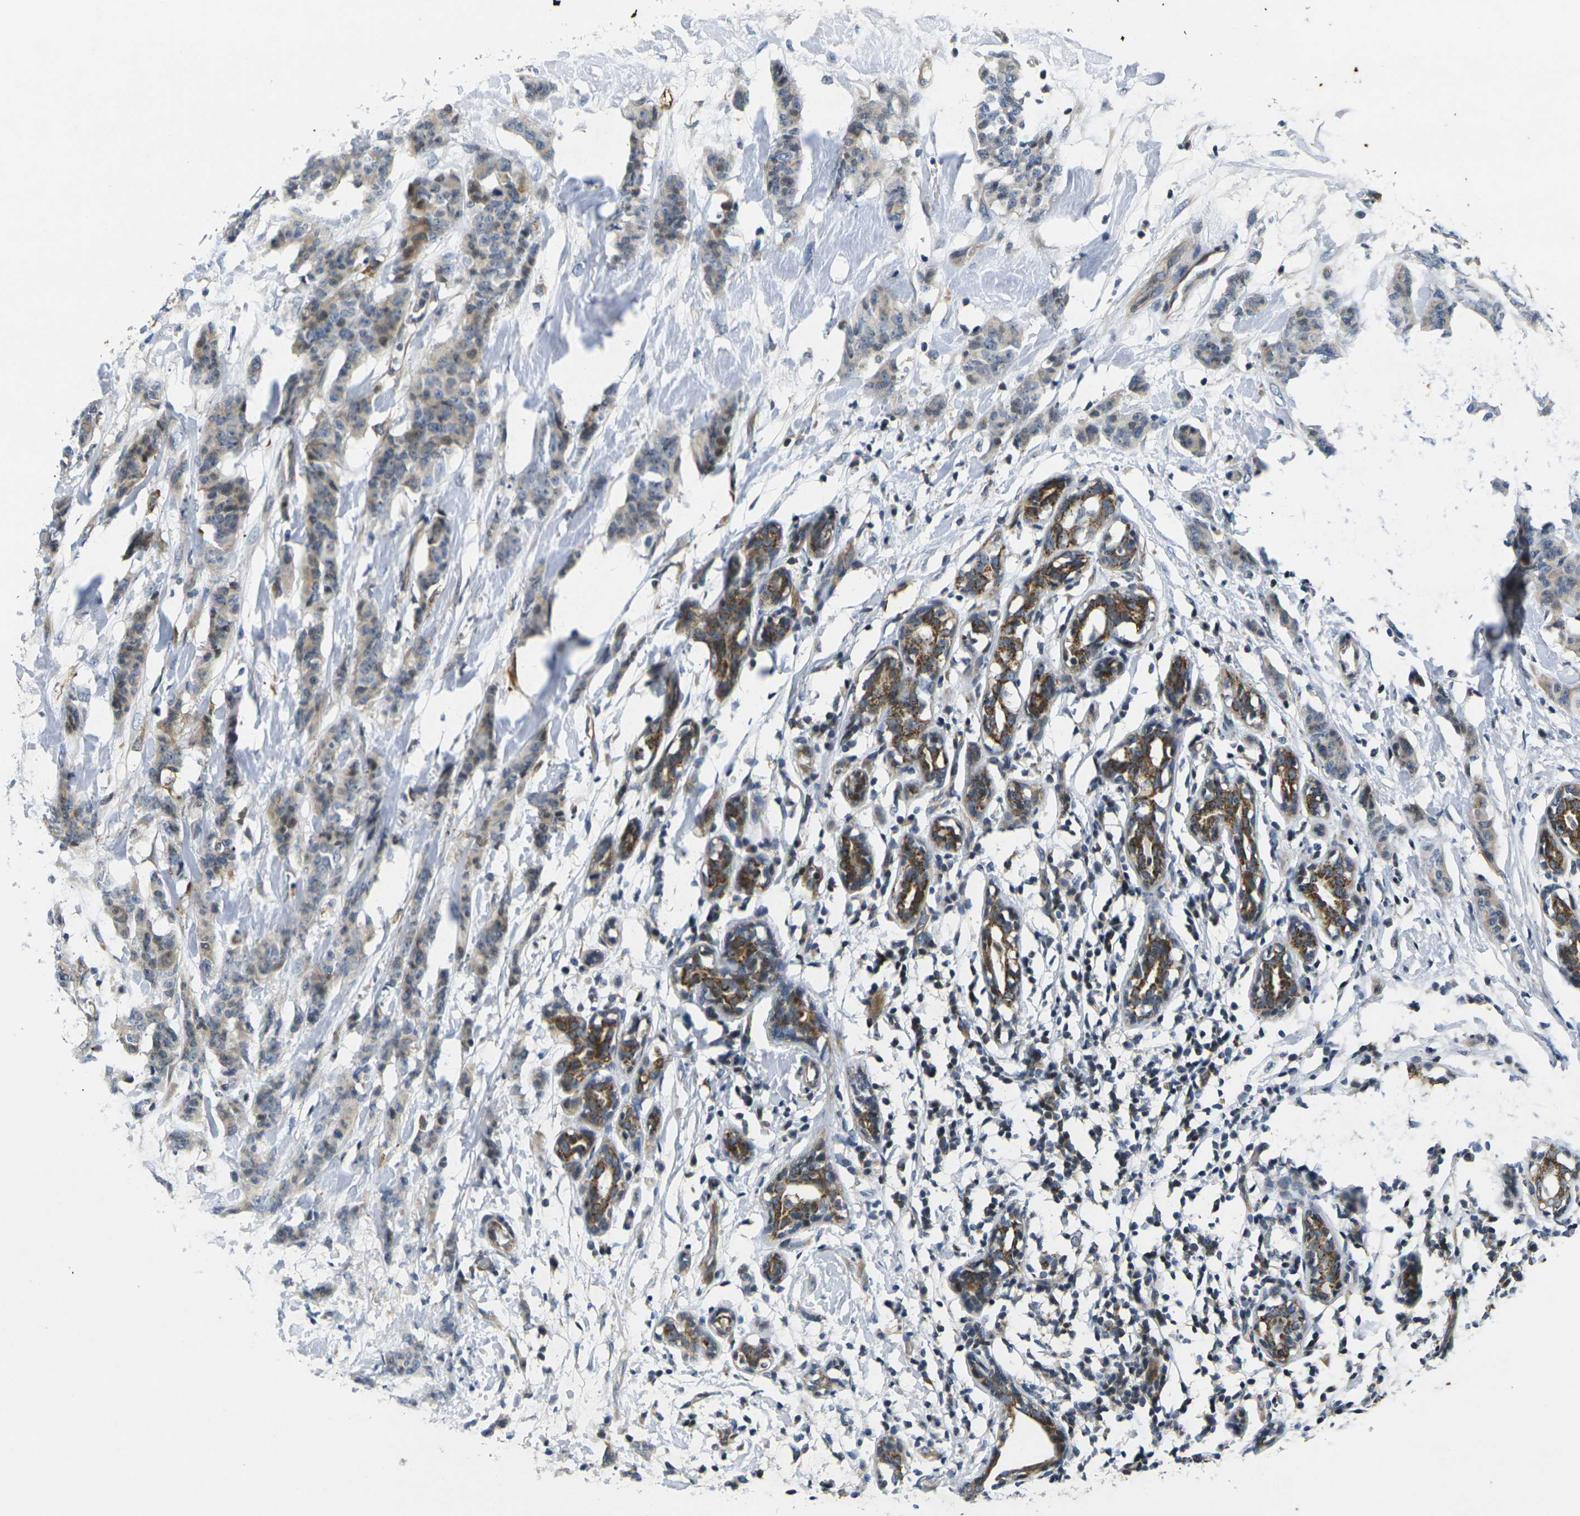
{"staining": {"intensity": "weak", "quantity": ">75%", "location": "cytoplasmic/membranous"}, "tissue": "breast cancer", "cell_type": "Tumor cells", "image_type": "cancer", "snomed": [{"axis": "morphology", "description": "Normal tissue, NOS"}, {"axis": "morphology", "description": "Duct carcinoma"}, {"axis": "topography", "description": "Breast"}], "caption": "Breast cancer (intraductal carcinoma) tissue demonstrates weak cytoplasmic/membranous expression in about >75% of tumor cells", "gene": "ROBO2", "patient": {"sex": "female", "age": 40}}